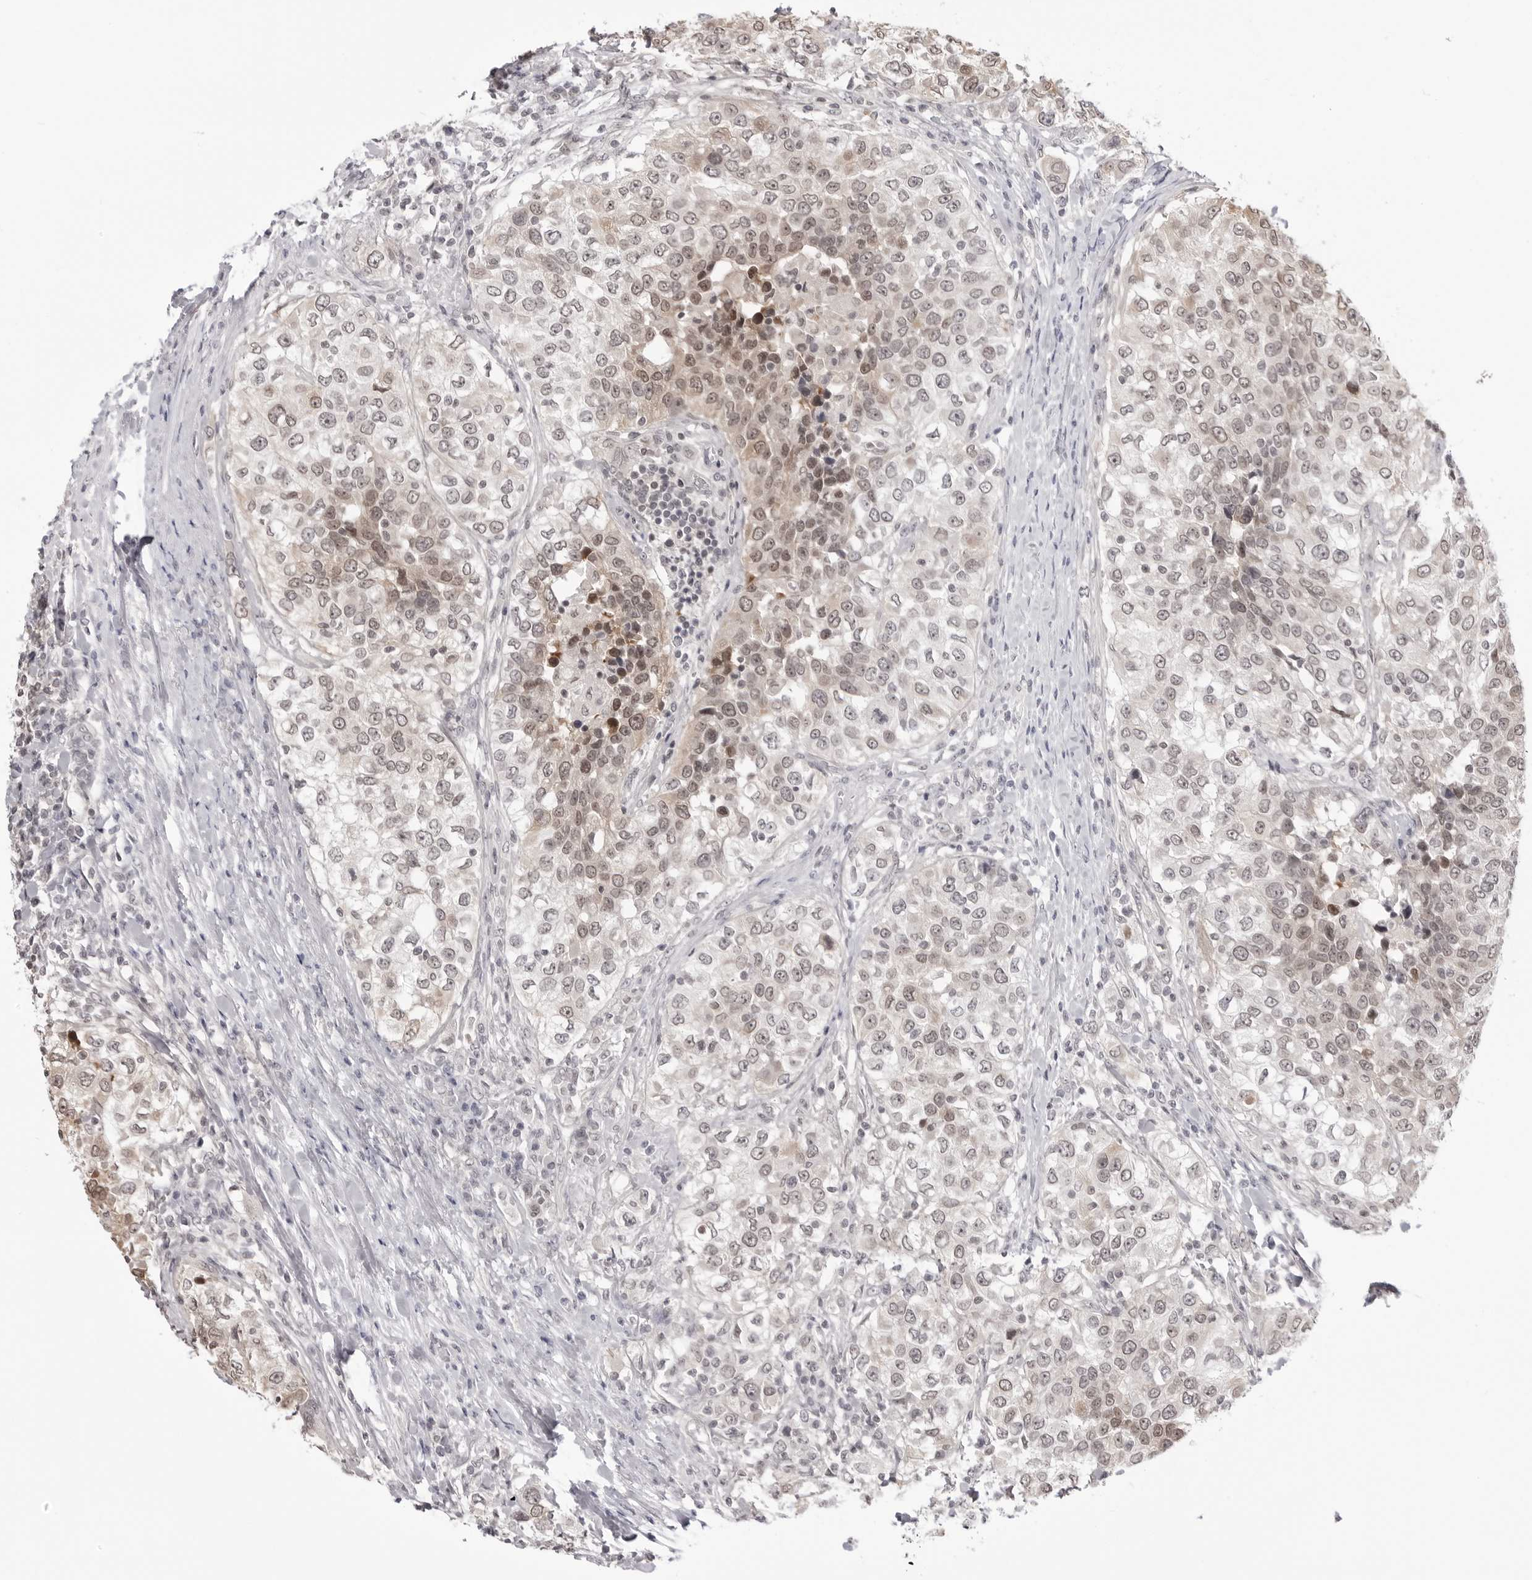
{"staining": {"intensity": "weak", "quantity": "25%-75%", "location": "nuclear"}, "tissue": "urothelial cancer", "cell_type": "Tumor cells", "image_type": "cancer", "snomed": [{"axis": "morphology", "description": "Urothelial carcinoma, High grade"}, {"axis": "topography", "description": "Urinary bladder"}], "caption": "Brown immunohistochemical staining in urothelial cancer exhibits weak nuclear staining in about 25%-75% of tumor cells. The protein is stained brown, and the nuclei are stained in blue (DAB IHC with brightfield microscopy, high magnification).", "gene": "YWHAG", "patient": {"sex": "female", "age": 80}}